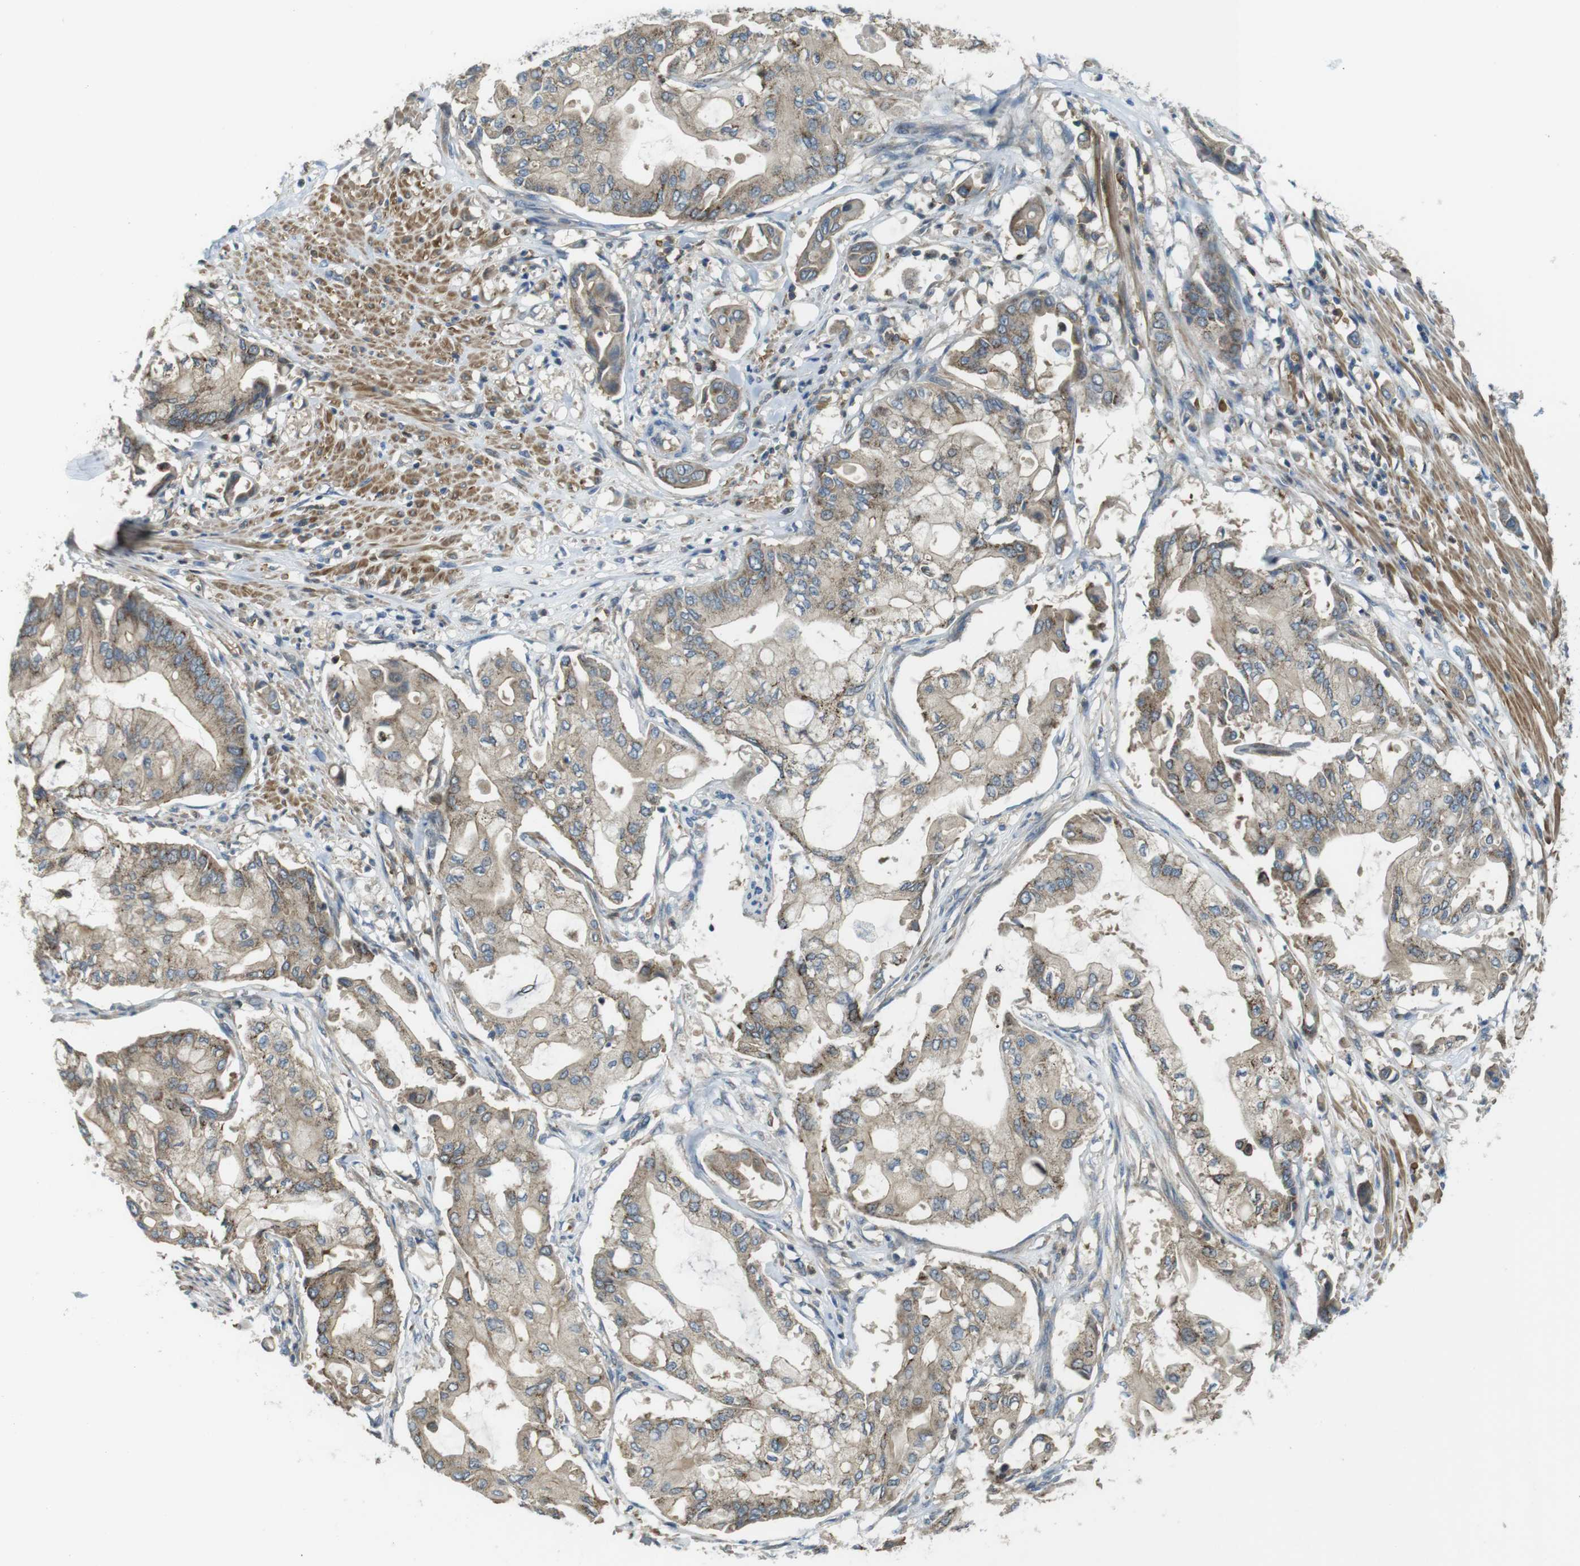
{"staining": {"intensity": "weak", "quantity": ">75%", "location": "cytoplasmic/membranous"}, "tissue": "pancreatic cancer", "cell_type": "Tumor cells", "image_type": "cancer", "snomed": [{"axis": "morphology", "description": "Adenocarcinoma, NOS"}, {"axis": "morphology", "description": "Adenocarcinoma, metastatic, NOS"}, {"axis": "topography", "description": "Lymph node"}, {"axis": "topography", "description": "Pancreas"}, {"axis": "topography", "description": "Duodenum"}], "caption": "Tumor cells reveal weak cytoplasmic/membranous positivity in approximately >75% of cells in adenocarcinoma (pancreatic).", "gene": "LRRC3B", "patient": {"sex": "female", "age": 64}}